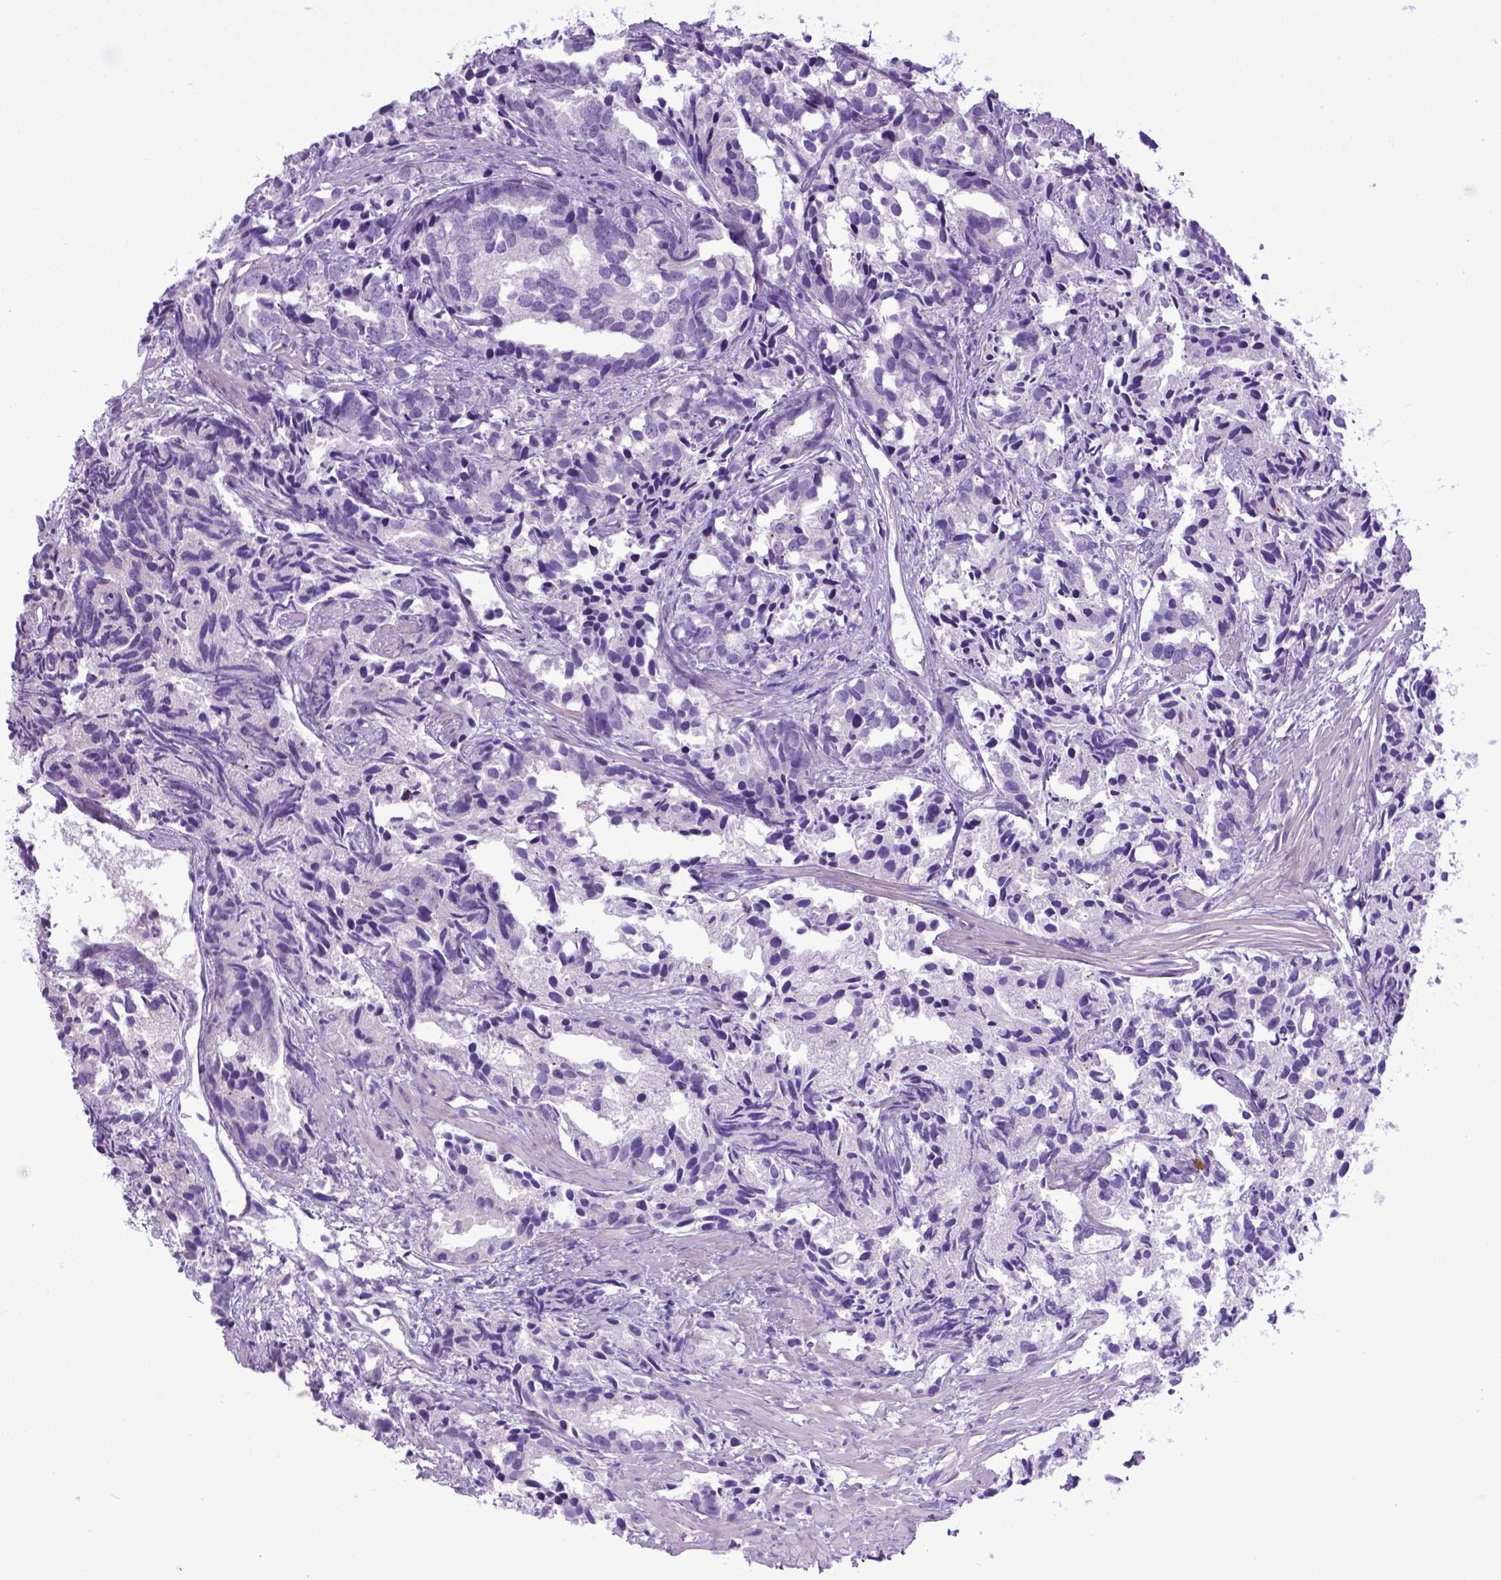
{"staining": {"intensity": "negative", "quantity": "none", "location": "none"}, "tissue": "prostate cancer", "cell_type": "Tumor cells", "image_type": "cancer", "snomed": [{"axis": "morphology", "description": "Adenocarcinoma, High grade"}, {"axis": "topography", "description": "Prostate"}], "caption": "The IHC micrograph has no significant staining in tumor cells of prostate high-grade adenocarcinoma tissue.", "gene": "ADRA2B", "patient": {"sex": "male", "age": 79}}